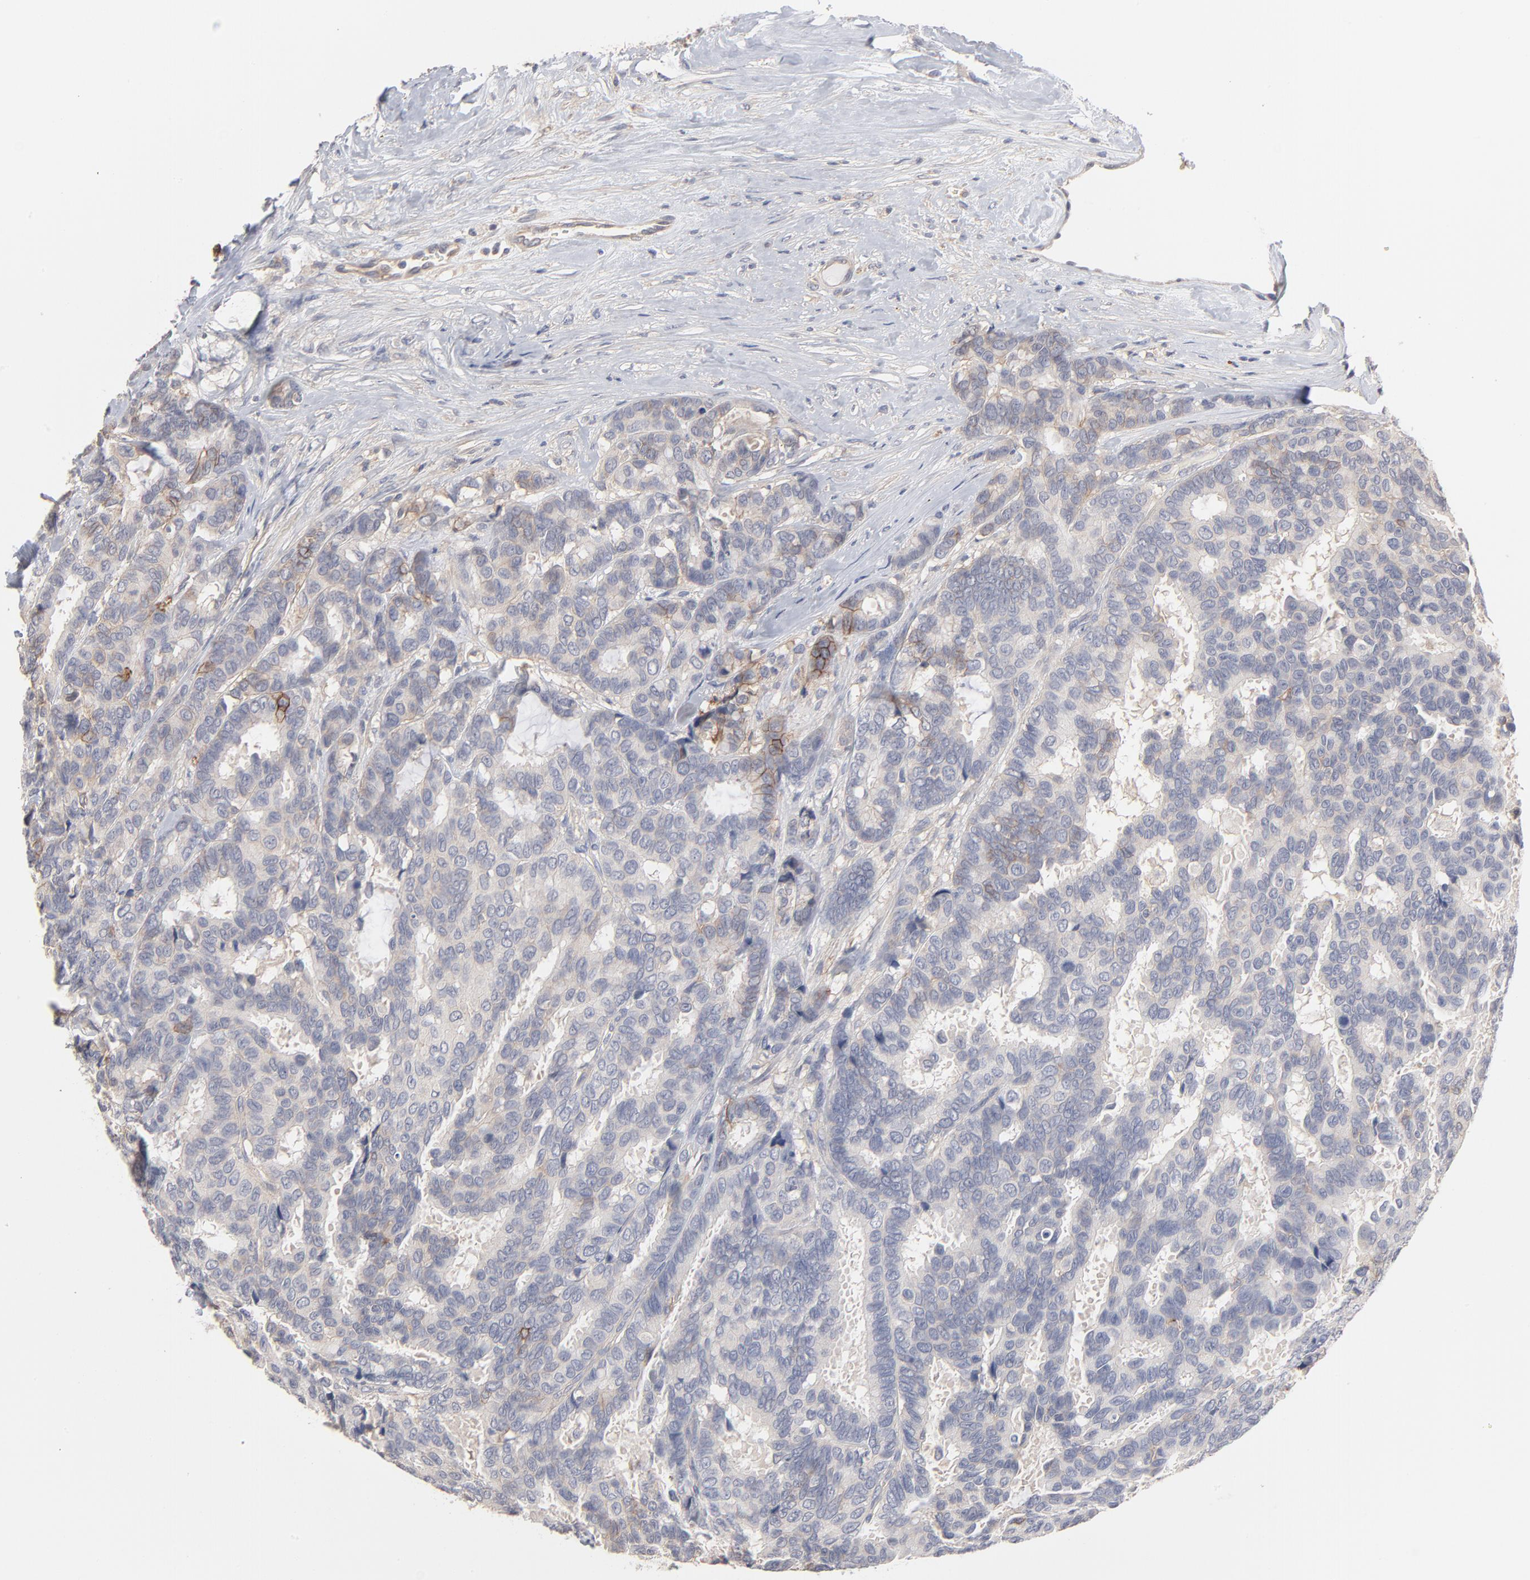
{"staining": {"intensity": "moderate", "quantity": "25%-75%", "location": "cytoplasmic/membranous"}, "tissue": "breast cancer", "cell_type": "Tumor cells", "image_type": "cancer", "snomed": [{"axis": "morphology", "description": "Duct carcinoma"}, {"axis": "topography", "description": "Breast"}], "caption": "Immunohistochemistry (DAB (3,3'-diaminobenzidine)) staining of human breast cancer reveals moderate cytoplasmic/membranous protein positivity in about 25%-75% of tumor cells.", "gene": "SLC16A1", "patient": {"sex": "female", "age": 87}}